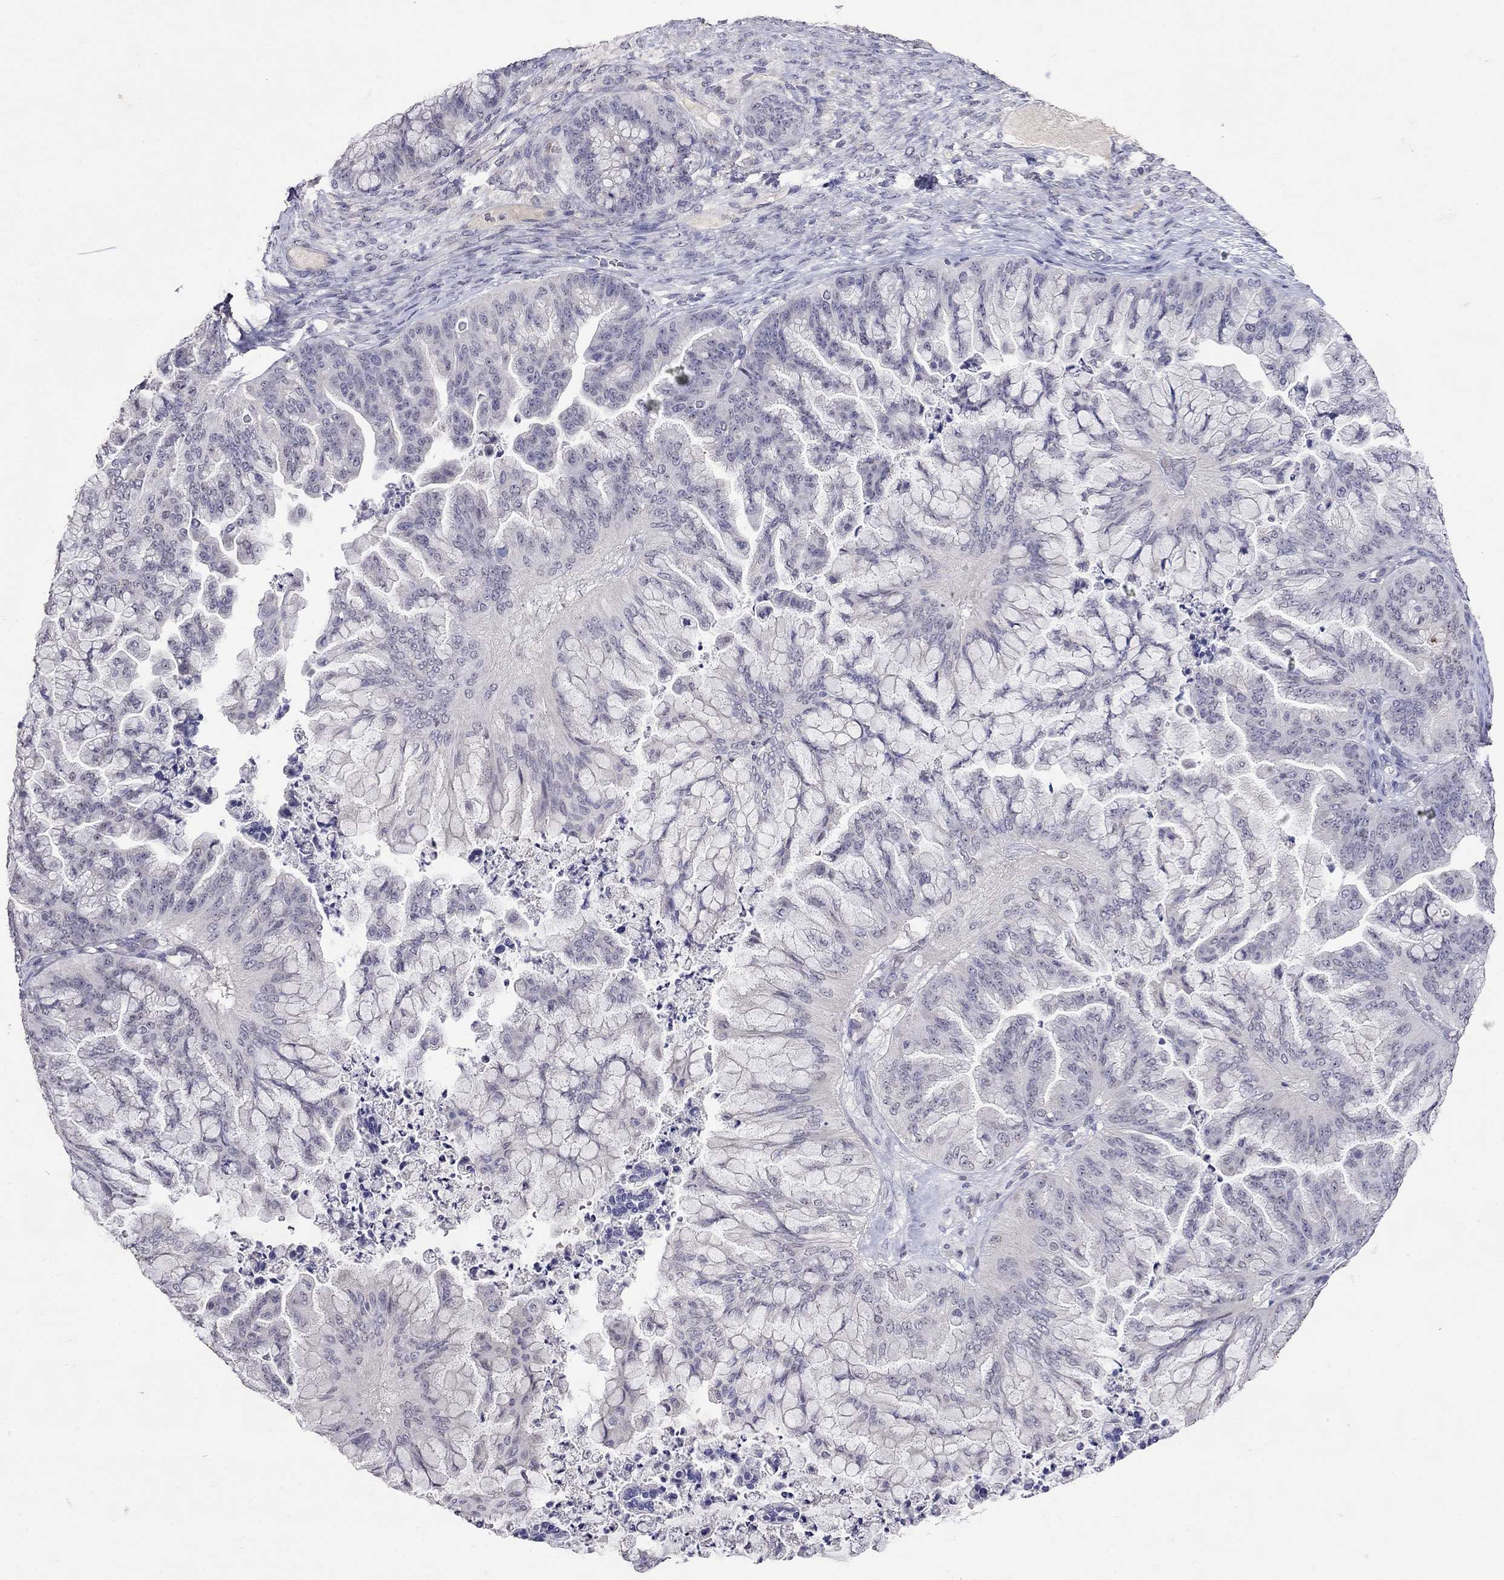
{"staining": {"intensity": "negative", "quantity": "none", "location": "none"}, "tissue": "ovarian cancer", "cell_type": "Tumor cells", "image_type": "cancer", "snomed": [{"axis": "morphology", "description": "Cystadenocarcinoma, mucinous, NOS"}, {"axis": "topography", "description": "Ovary"}], "caption": "A micrograph of mucinous cystadenocarcinoma (ovarian) stained for a protein exhibits no brown staining in tumor cells.", "gene": "CD8B", "patient": {"sex": "female", "age": 67}}